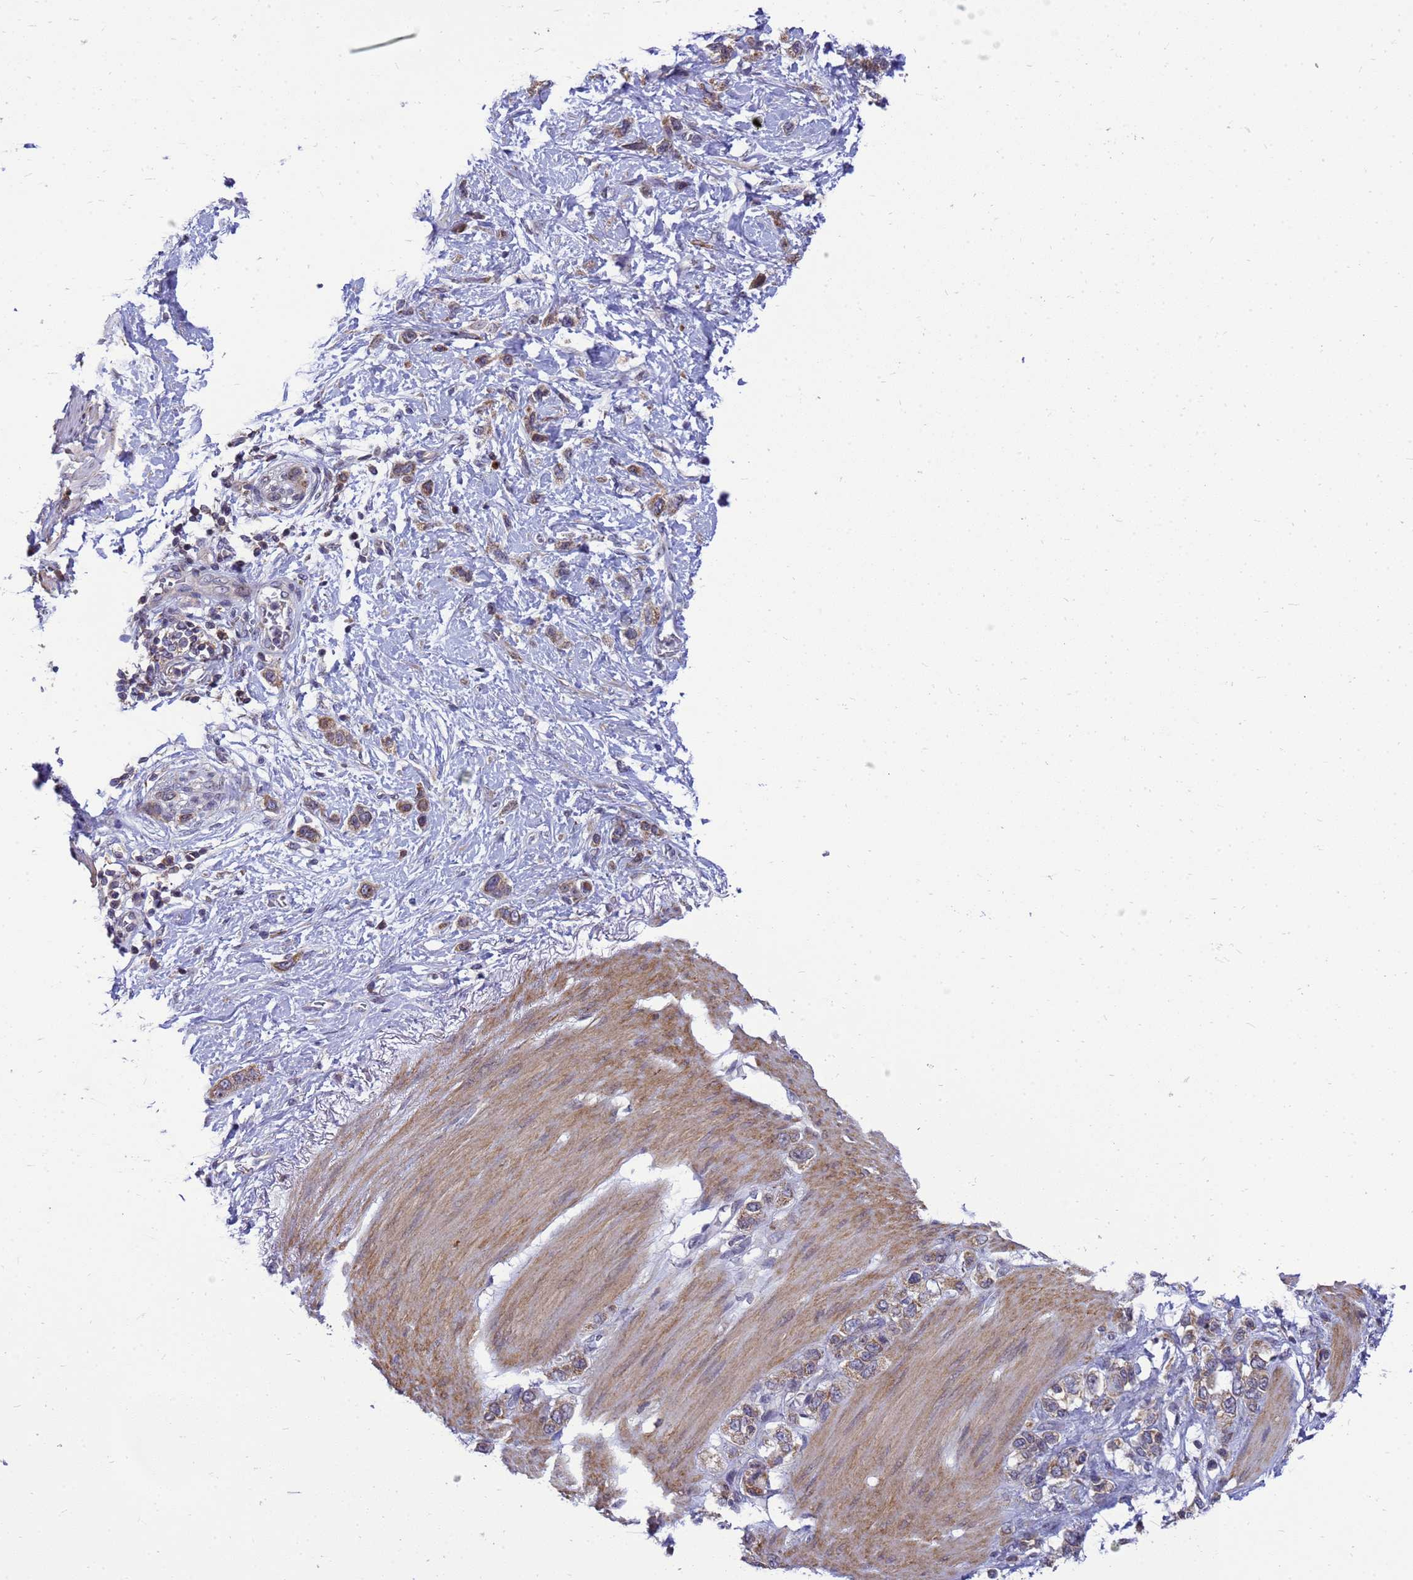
{"staining": {"intensity": "moderate", "quantity": ">75%", "location": "cytoplasmic/membranous"}, "tissue": "stomach cancer", "cell_type": "Tumor cells", "image_type": "cancer", "snomed": [{"axis": "morphology", "description": "Adenocarcinoma, NOS"}, {"axis": "morphology", "description": "Adenocarcinoma, High grade"}, {"axis": "topography", "description": "Stomach, upper"}, {"axis": "topography", "description": "Stomach, lower"}], "caption": "This is a histology image of immunohistochemistry (IHC) staining of stomach adenocarcinoma, which shows moderate positivity in the cytoplasmic/membranous of tumor cells.", "gene": "C12orf43", "patient": {"sex": "female", "age": 65}}